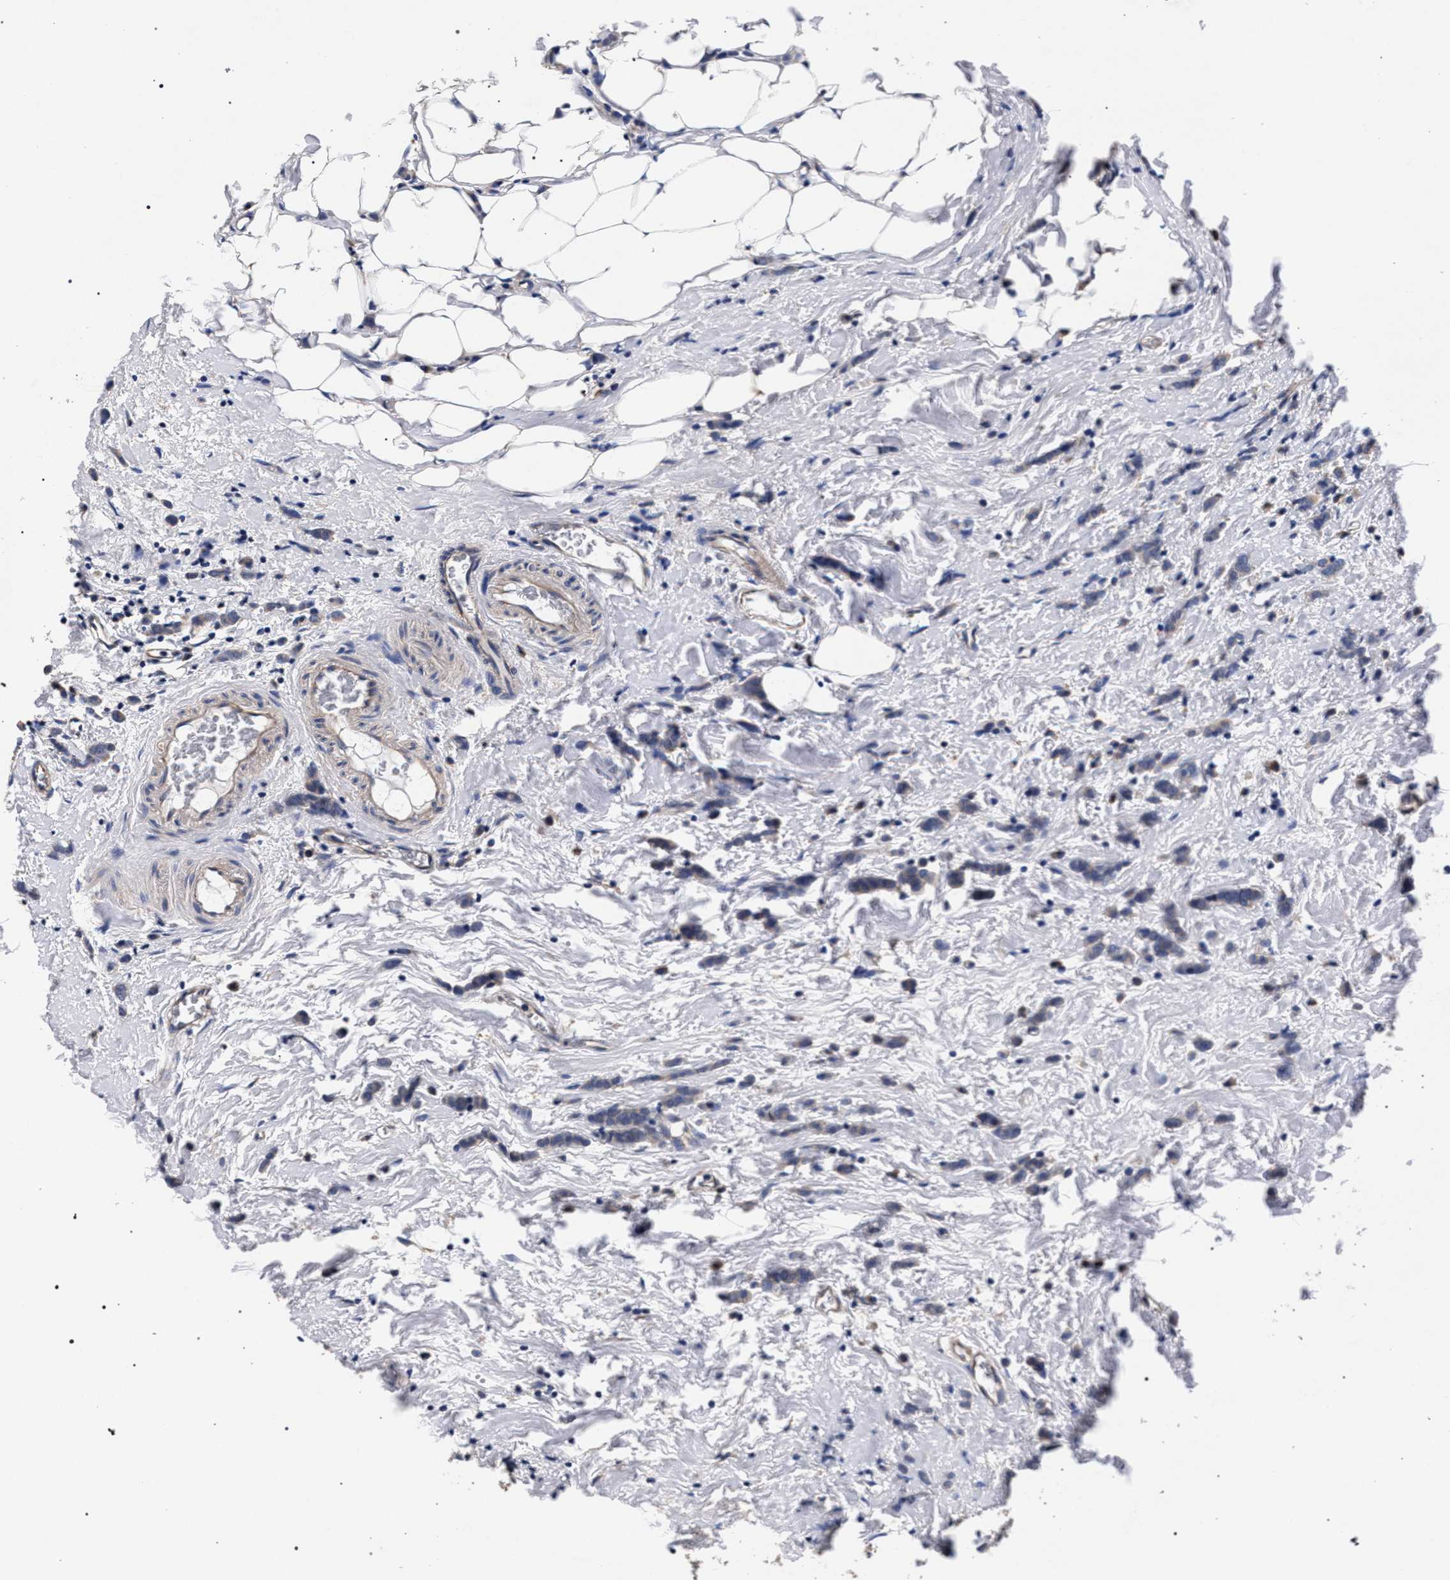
{"staining": {"intensity": "weak", "quantity": "<25%", "location": "cytoplasmic/membranous"}, "tissue": "breast cancer", "cell_type": "Tumor cells", "image_type": "cancer", "snomed": [{"axis": "morphology", "description": "Lobular carcinoma"}, {"axis": "topography", "description": "Breast"}], "caption": "Lobular carcinoma (breast) stained for a protein using IHC demonstrates no expression tumor cells.", "gene": "CFAP95", "patient": {"sex": "female", "age": 60}}